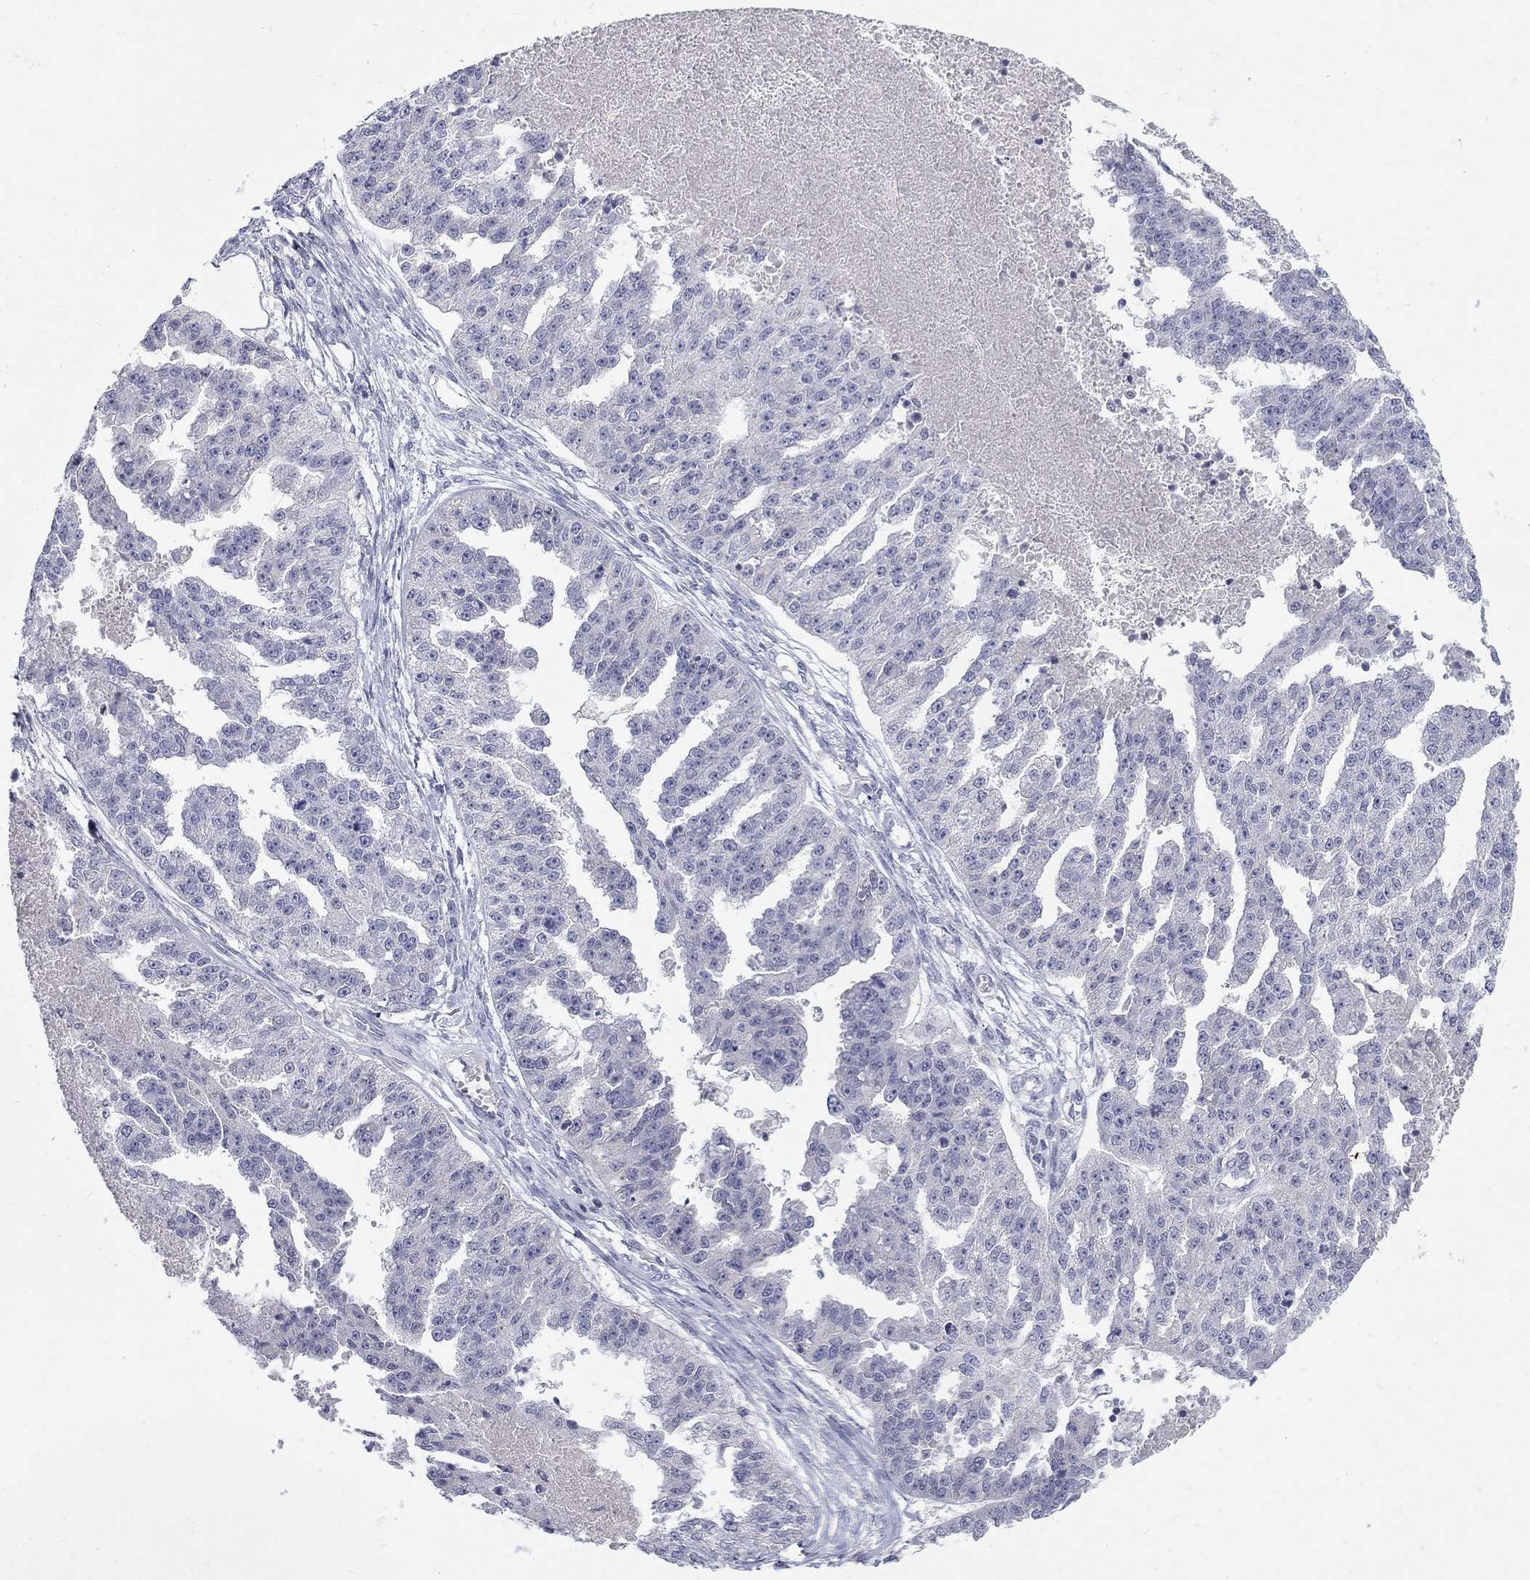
{"staining": {"intensity": "negative", "quantity": "none", "location": "none"}, "tissue": "ovarian cancer", "cell_type": "Tumor cells", "image_type": "cancer", "snomed": [{"axis": "morphology", "description": "Cystadenocarcinoma, serous, NOS"}, {"axis": "topography", "description": "Ovary"}], "caption": "The immunohistochemistry (IHC) photomicrograph has no significant positivity in tumor cells of ovarian serous cystadenocarcinoma tissue.", "gene": "PTH1R", "patient": {"sex": "female", "age": 58}}